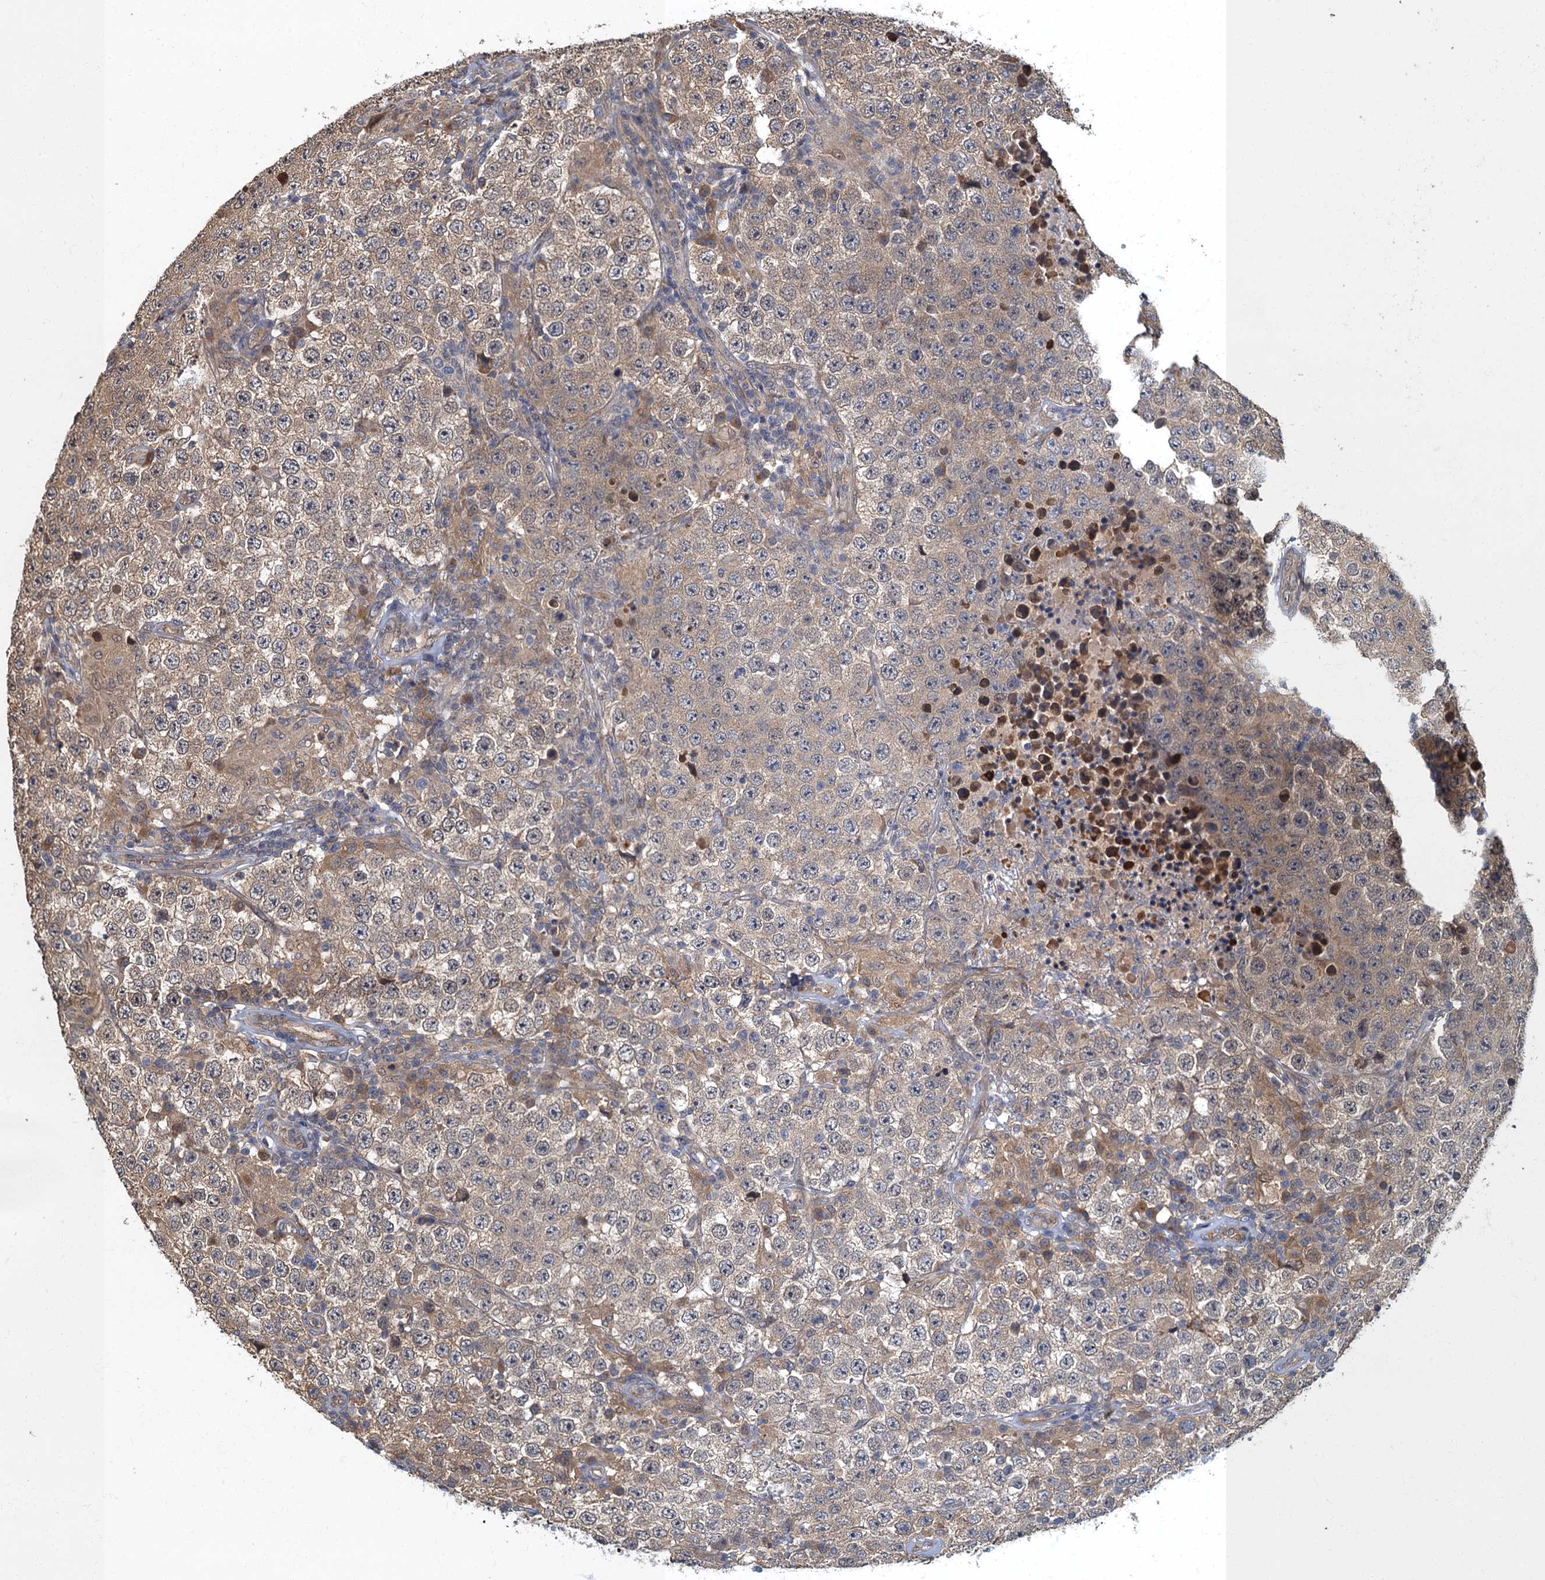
{"staining": {"intensity": "moderate", "quantity": ">75%", "location": "cytoplasmic/membranous"}, "tissue": "testis cancer", "cell_type": "Tumor cells", "image_type": "cancer", "snomed": [{"axis": "morphology", "description": "Normal tissue, NOS"}, {"axis": "morphology", "description": "Urothelial carcinoma, High grade"}, {"axis": "morphology", "description": "Seminoma, NOS"}, {"axis": "morphology", "description": "Carcinoma, Embryonal, NOS"}, {"axis": "topography", "description": "Urinary bladder"}, {"axis": "topography", "description": "Testis"}], "caption": "IHC micrograph of neoplastic tissue: testis seminoma stained using IHC displays medium levels of moderate protein expression localized specifically in the cytoplasmic/membranous of tumor cells, appearing as a cytoplasmic/membranous brown color.", "gene": "TBCK", "patient": {"sex": "male", "age": 41}}